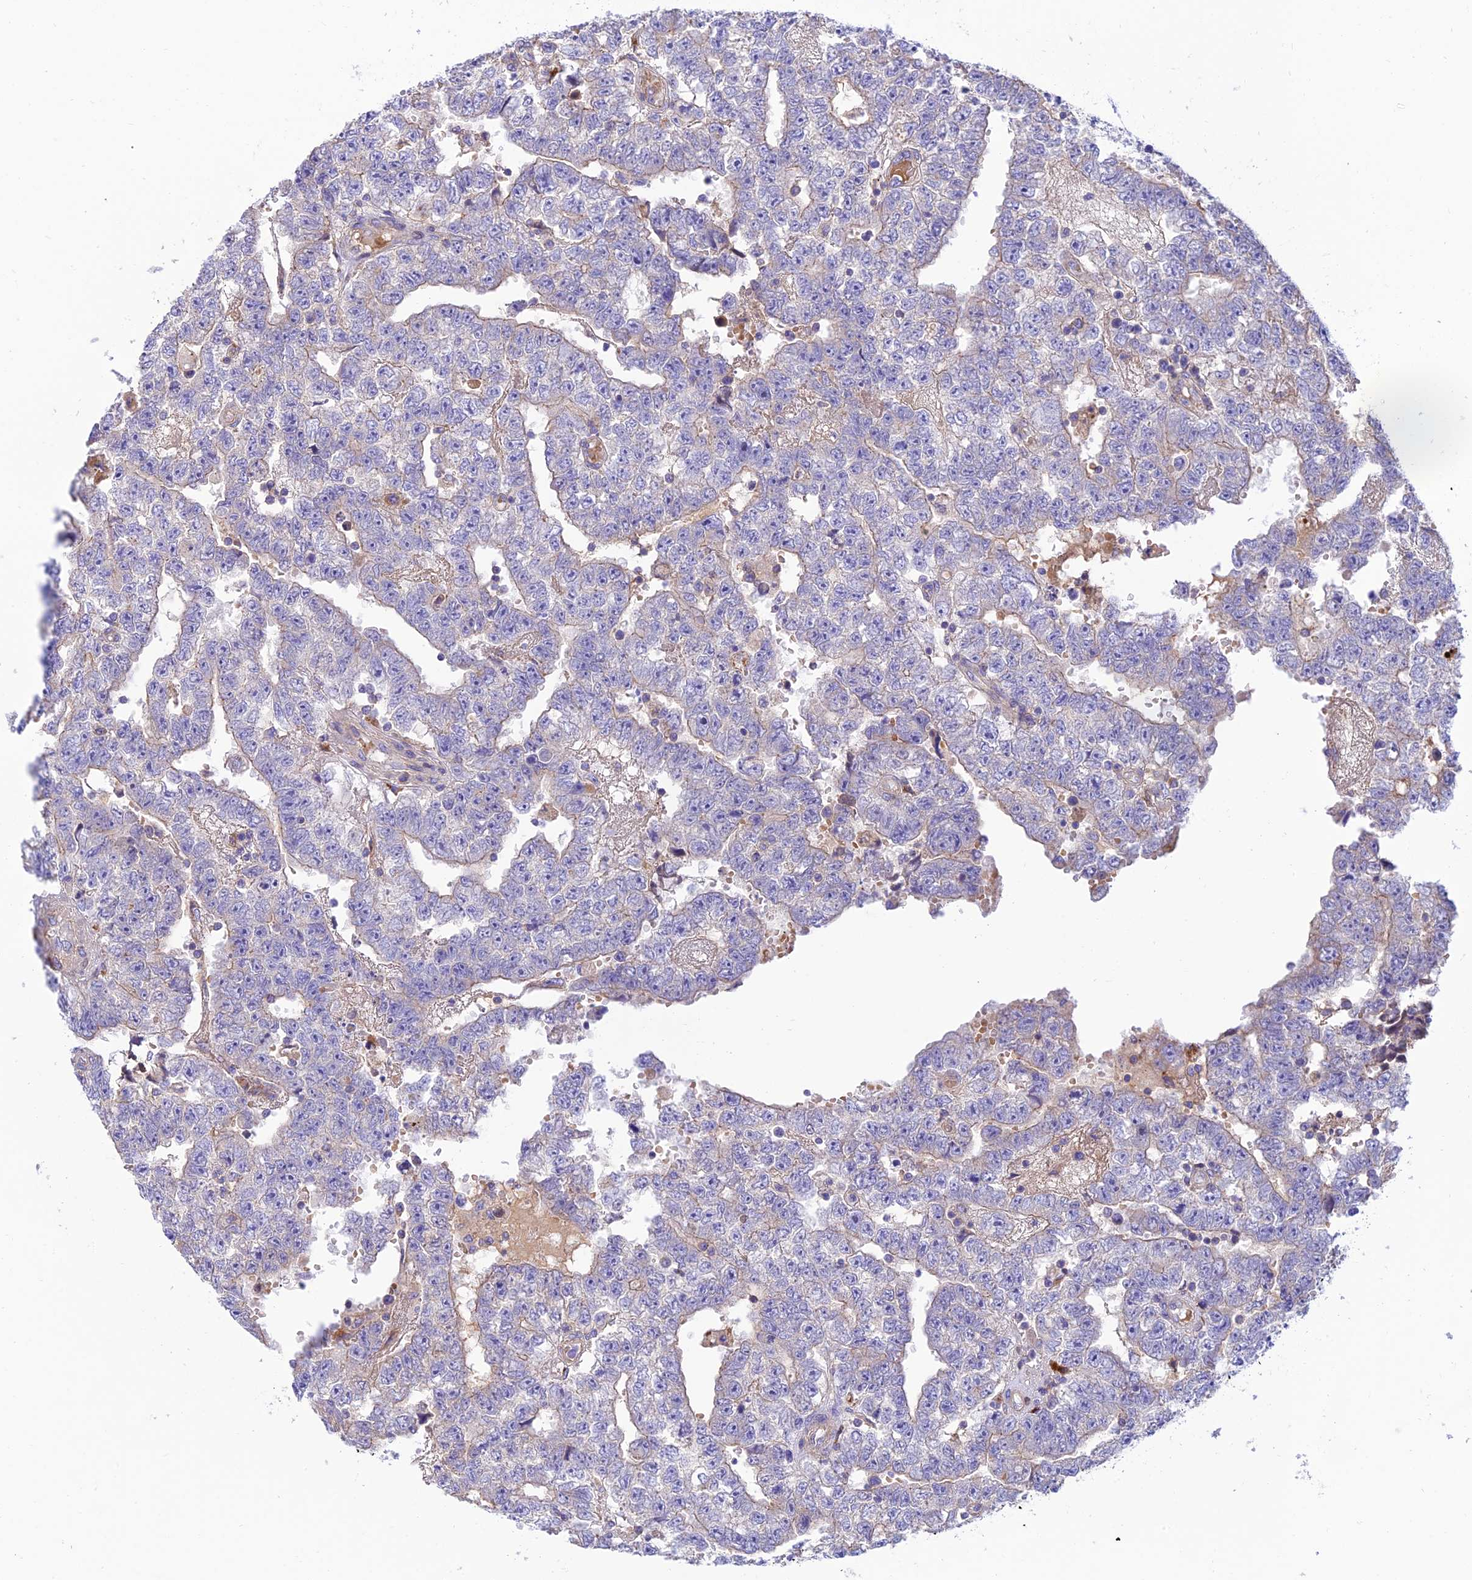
{"staining": {"intensity": "negative", "quantity": "none", "location": "none"}, "tissue": "testis cancer", "cell_type": "Tumor cells", "image_type": "cancer", "snomed": [{"axis": "morphology", "description": "Carcinoma, Embryonal, NOS"}, {"axis": "topography", "description": "Testis"}], "caption": "An IHC histopathology image of testis embryonal carcinoma is shown. There is no staining in tumor cells of testis embryonal carcinoma.", "gene": "CCDC157", "patient": {"sex": "male", "age": 25}}